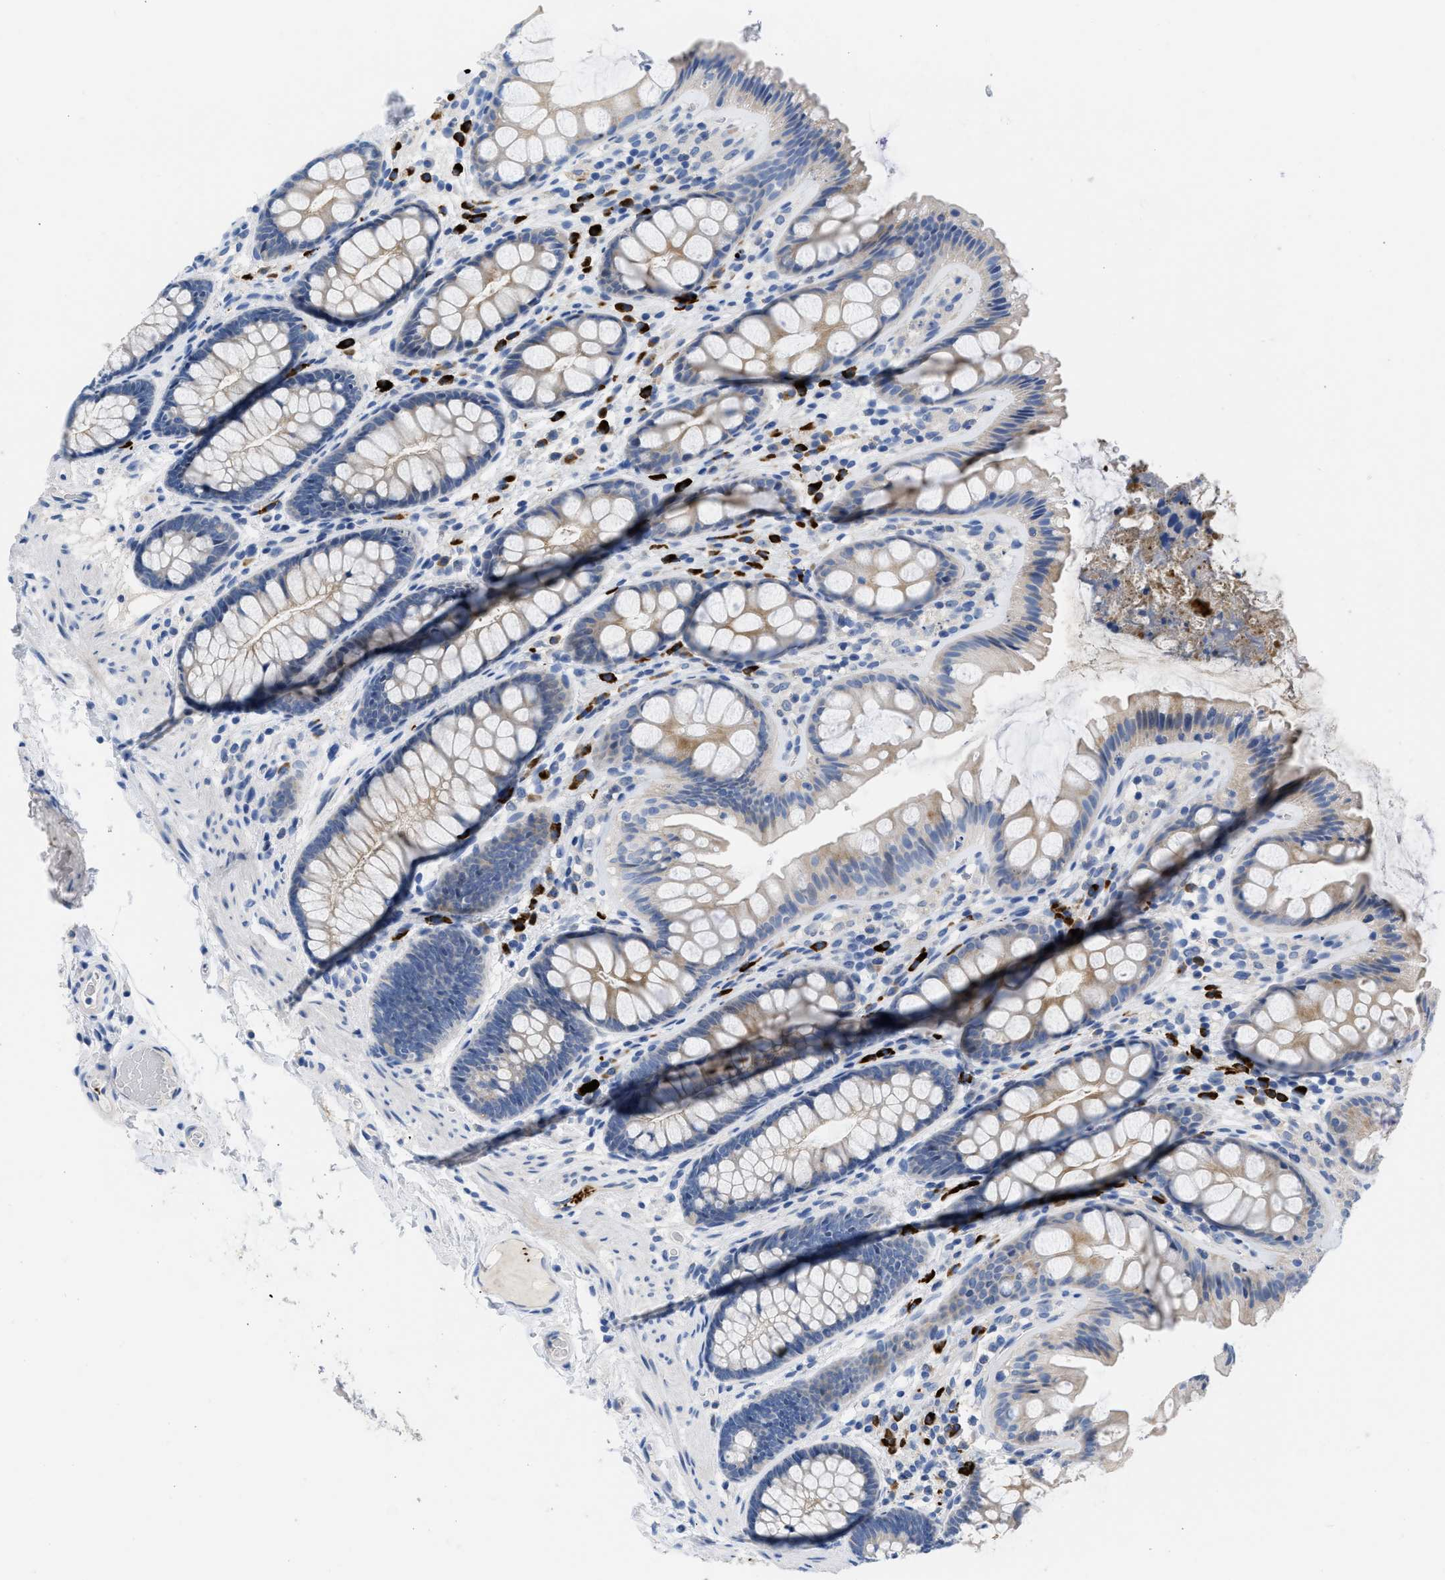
{"staining": {"intensity": "negative", "quantity": "none", "location": "none"}, "tissue": "colon", "cell_type": "Endothelial cells", "image_type": "normal", "snomed": [{"axis": "morphology", "description": "Normal tissue, NOS"}, {"axis": "topography", "description": "Colon"}], "caption": "Photomicrograph shows no significant protein positivity in endothelial cells of benign colon. (IHC, brightfield microscopy, high magnification).", "gene": "FGF18", "patient": {"sex": "female", "age": 56}}